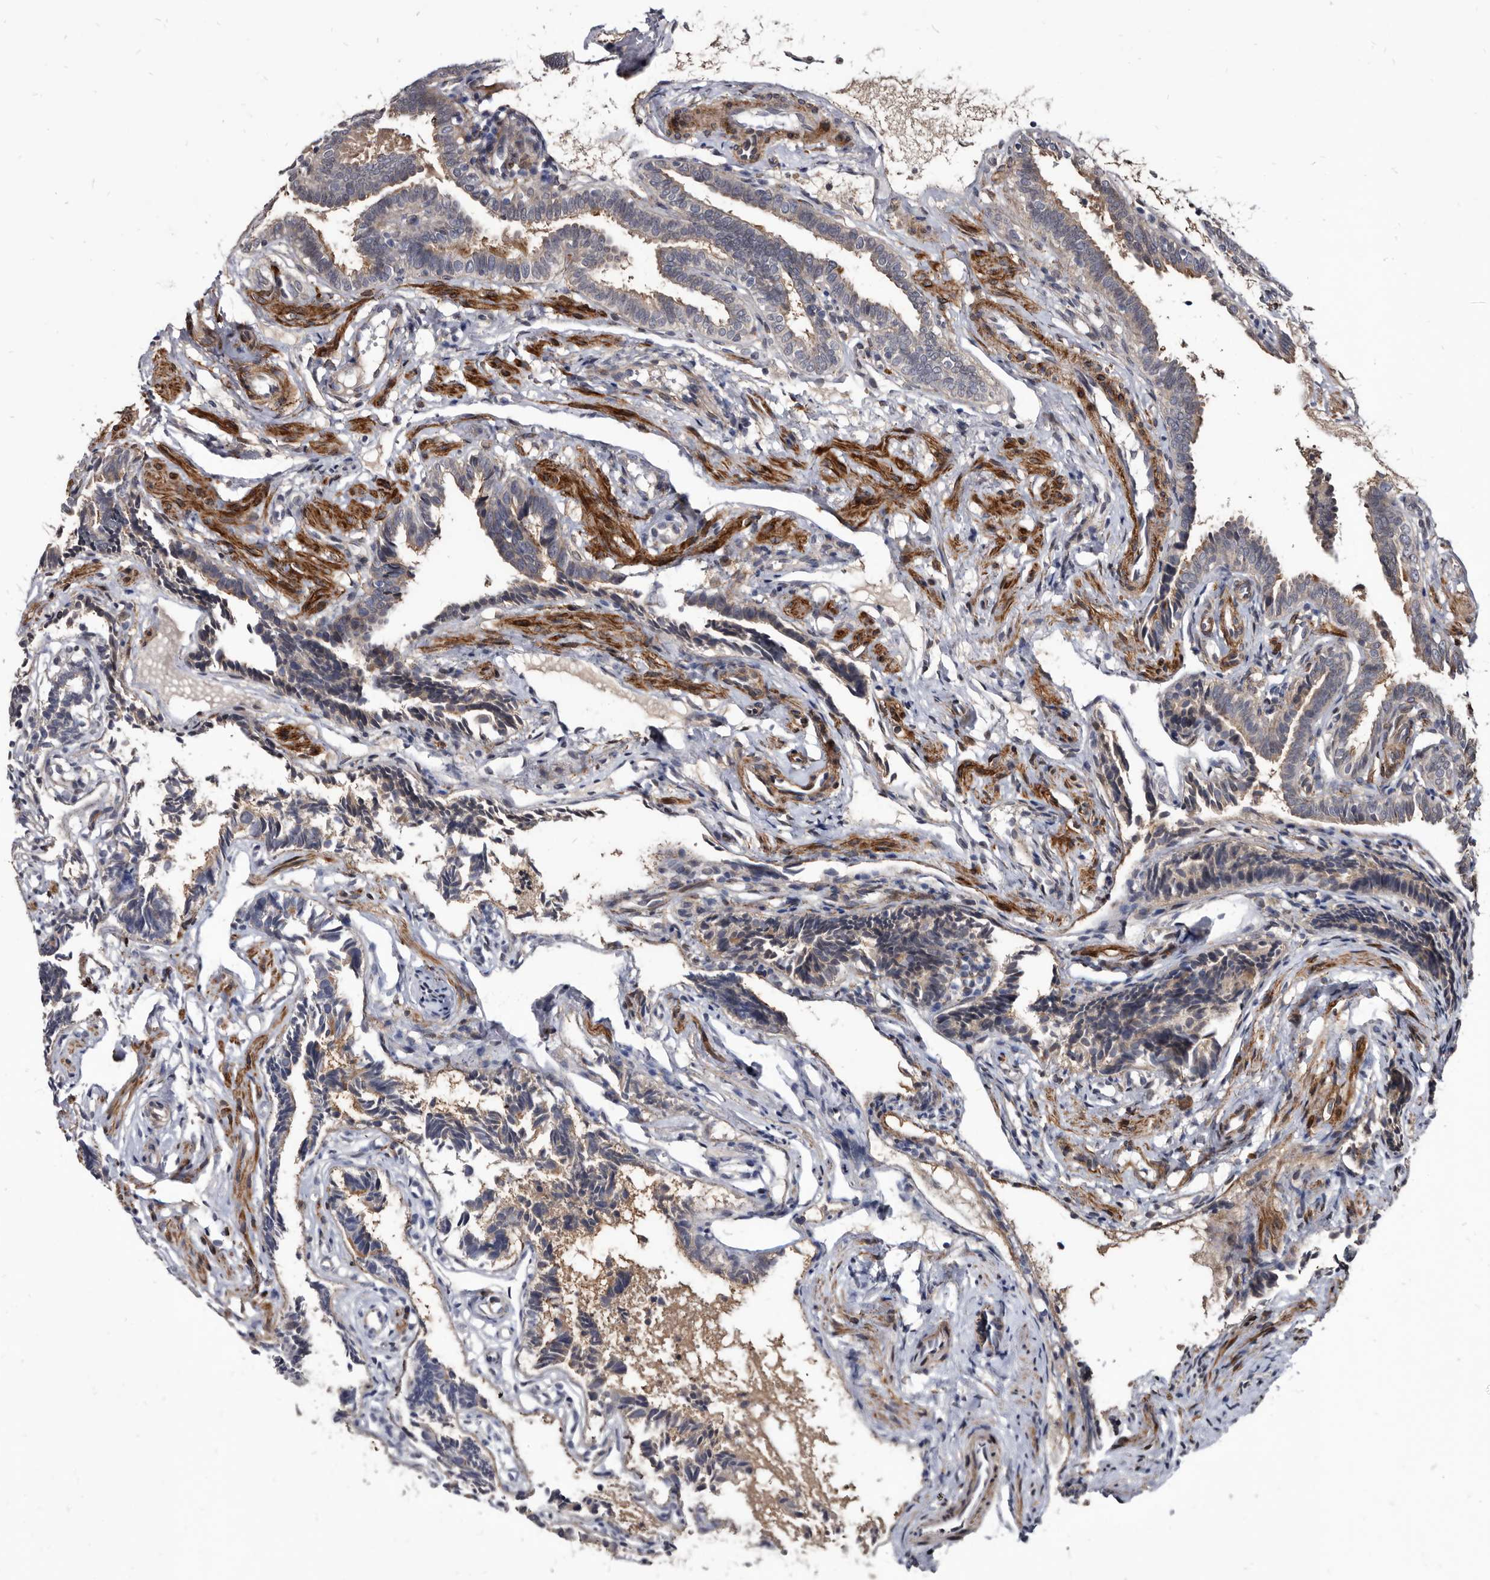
{"staining": {"intensity": "moderate", "quantity": "<25%", "location": "cytoplasmic/membranous"}, "tissue": "fallopian tube", "cell_type": "Glandular cells", "image_type": "normal", "snomed": [{"axis": "morphology", "description": "Normal tissue, NOS"}, {"axis": "topography", "description": "Fallopian tube"}], "caption": "Protein staining displays moderate cytoplasmic/membranous positivity in about <25% of glandular cells in normal fallopian tube.", "gene": "PROM1", "patient": {"sex": "female", "age": 39}}